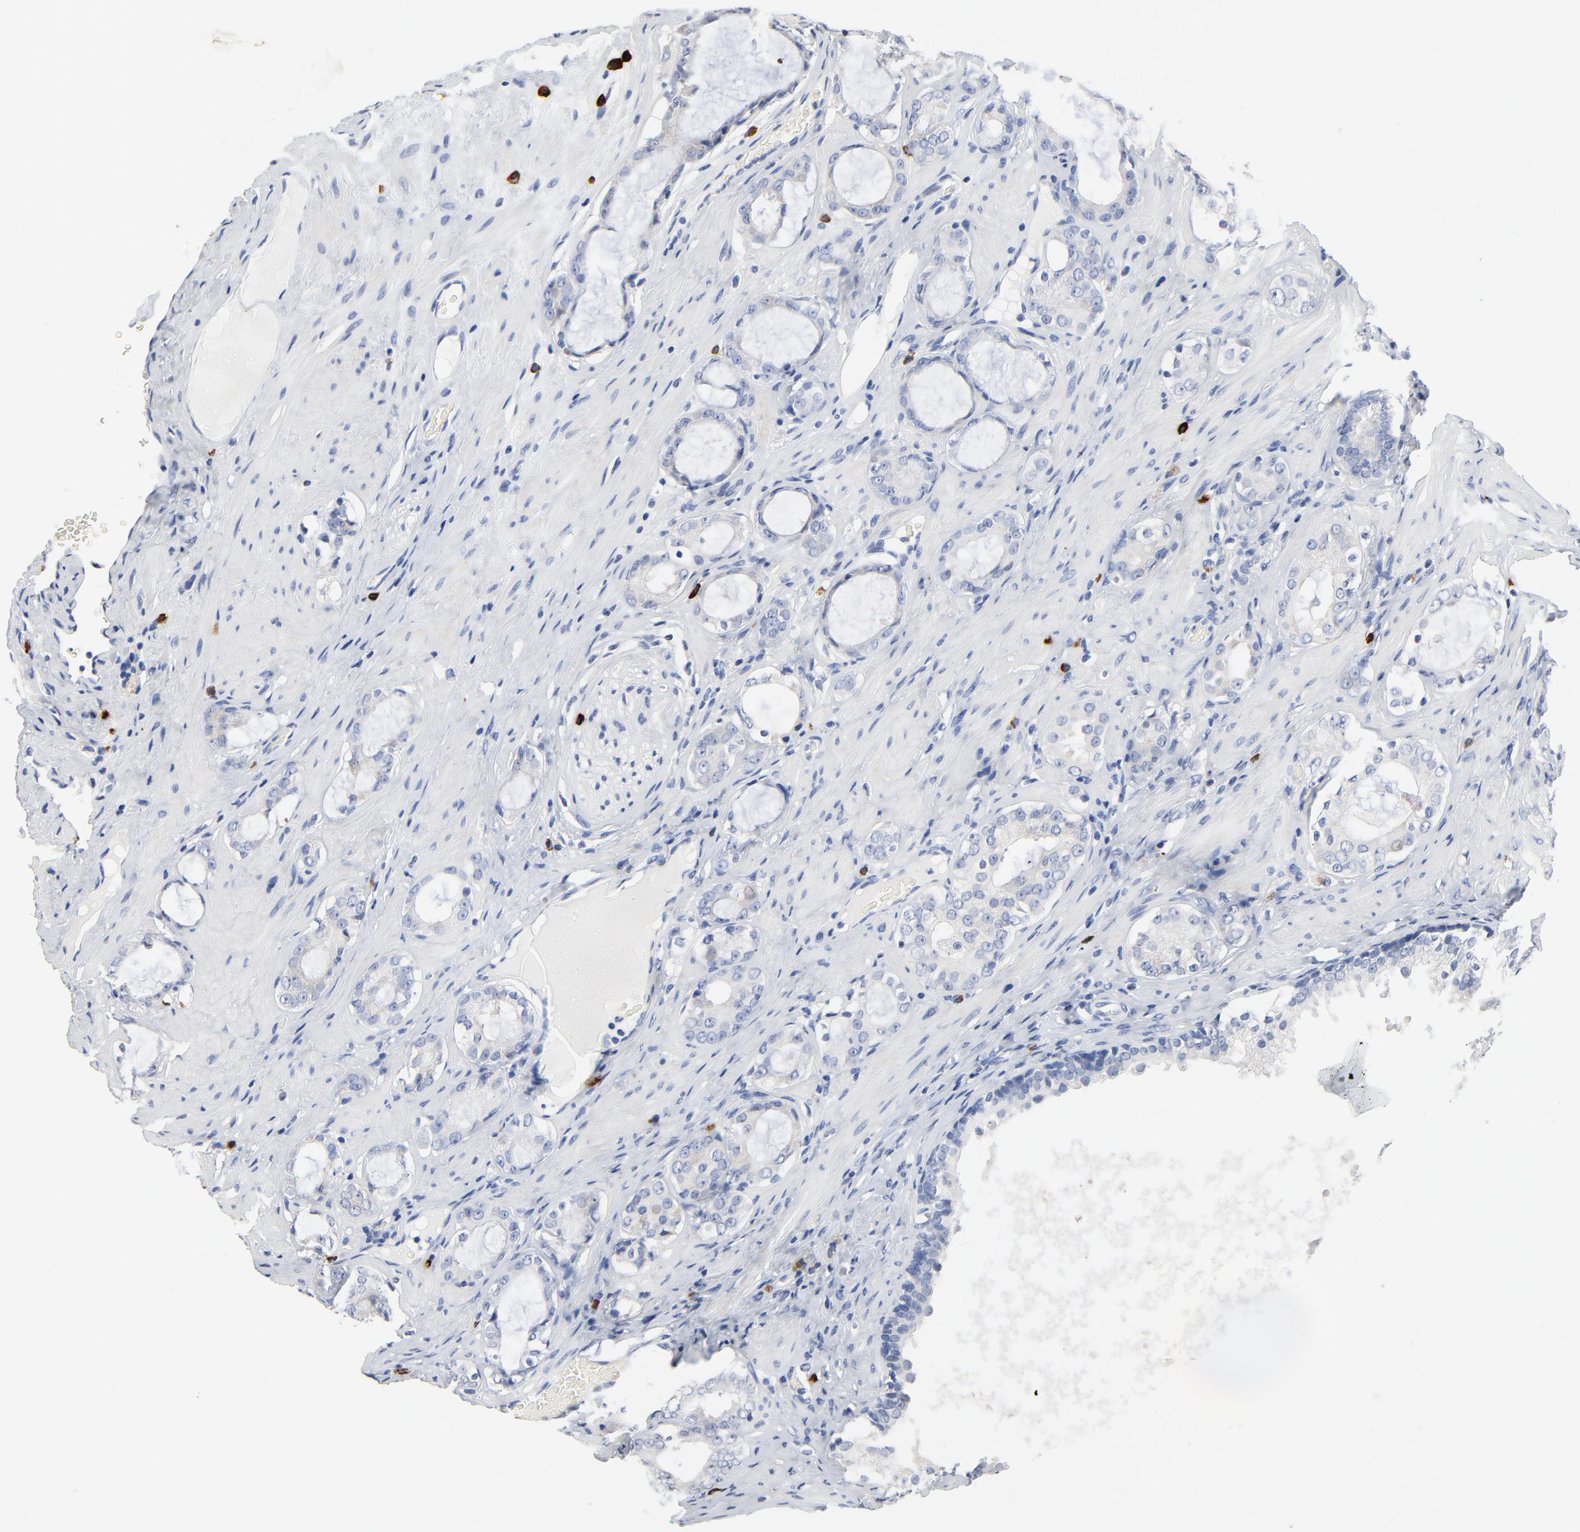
{"staining": {"intensity": "negative", "quantity": "none", "location": "none"}, "tissue": "prostate cancer", "cell_type": "Tumor cells", "image_type": "cancer", "snomed": [{"axis": "morphology", "description": "Adenocarcinoma, Medium grade"}, {"axis": "topography", "description": "Prostate"}], "caption": "Prostate cancer was stained to show a protein in brown. There is no significant positivity in tumor cells.", "gene": "FBXL5", "patient": {"sex": "male", "age": 73}}